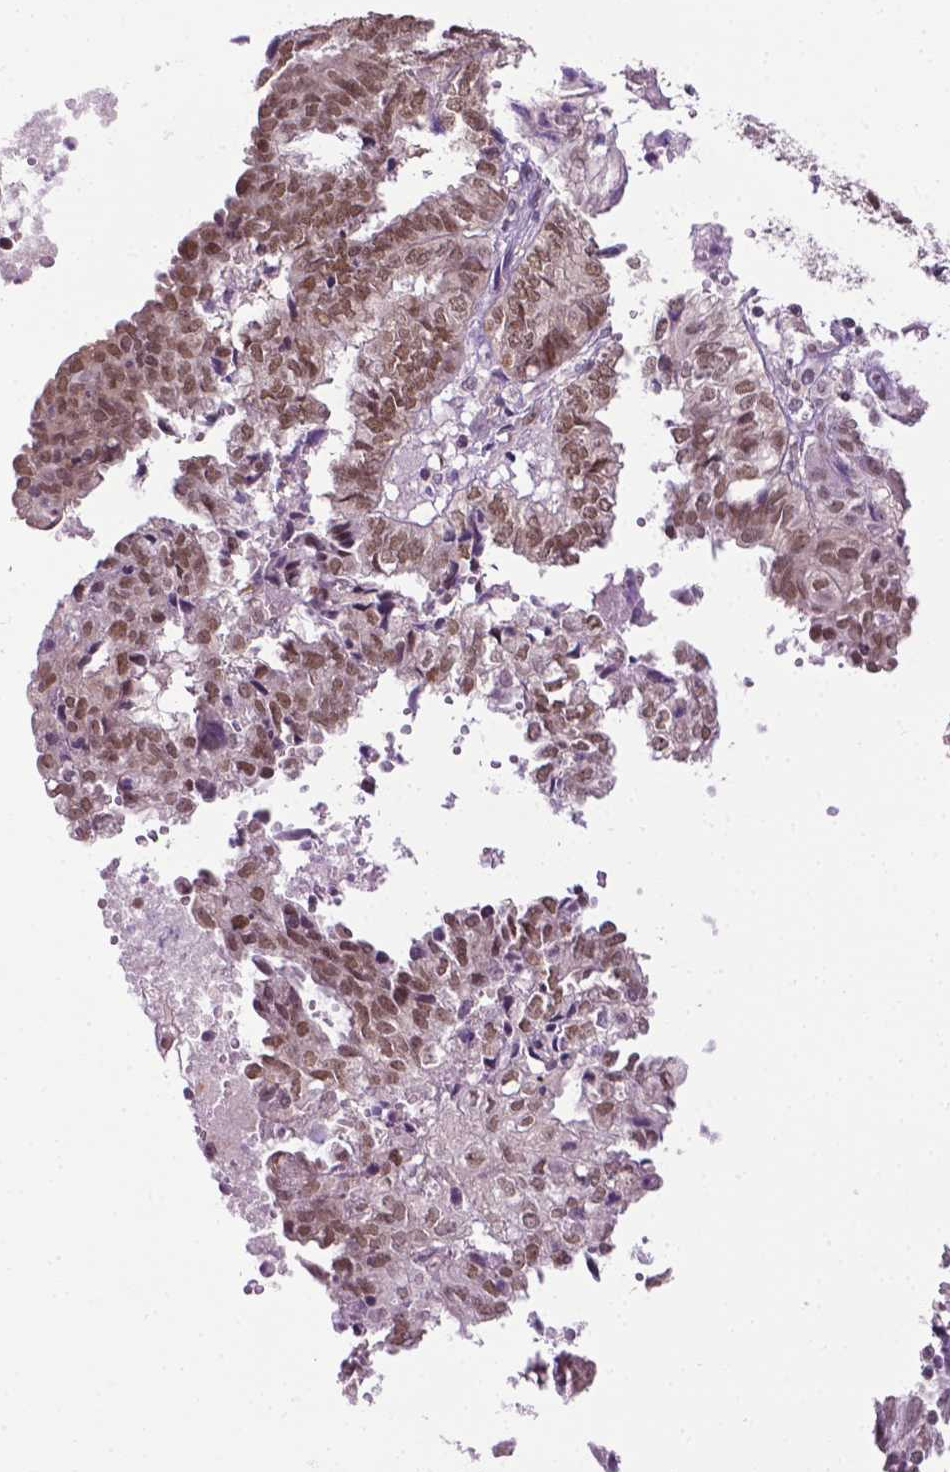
{"staining": {"intensity": "moderate", "quantity": ">75%", "location": "nuclear"}, "tissue": "ovarian cancer", "cell_type": "Tumor cells", "image_type": "cancer", "snomed": [{"axis": "morphology", "description": "Carcinoma, endometroid"}, {"axis": "topography", "description": "Ovary"}], "caption": "Immunohistochemistry photomicrograph of neoplastic tissue: human ovarian endometroid carcinoma stained using immunohistochemistry (IHC) reveals medium levels of moderate protein expression localized specifically in the nuclear of tumor cells, appearing as a nuclear brown color.", "gene": "UBQLN4", "patient": {"sex": "female", "age": 64}}